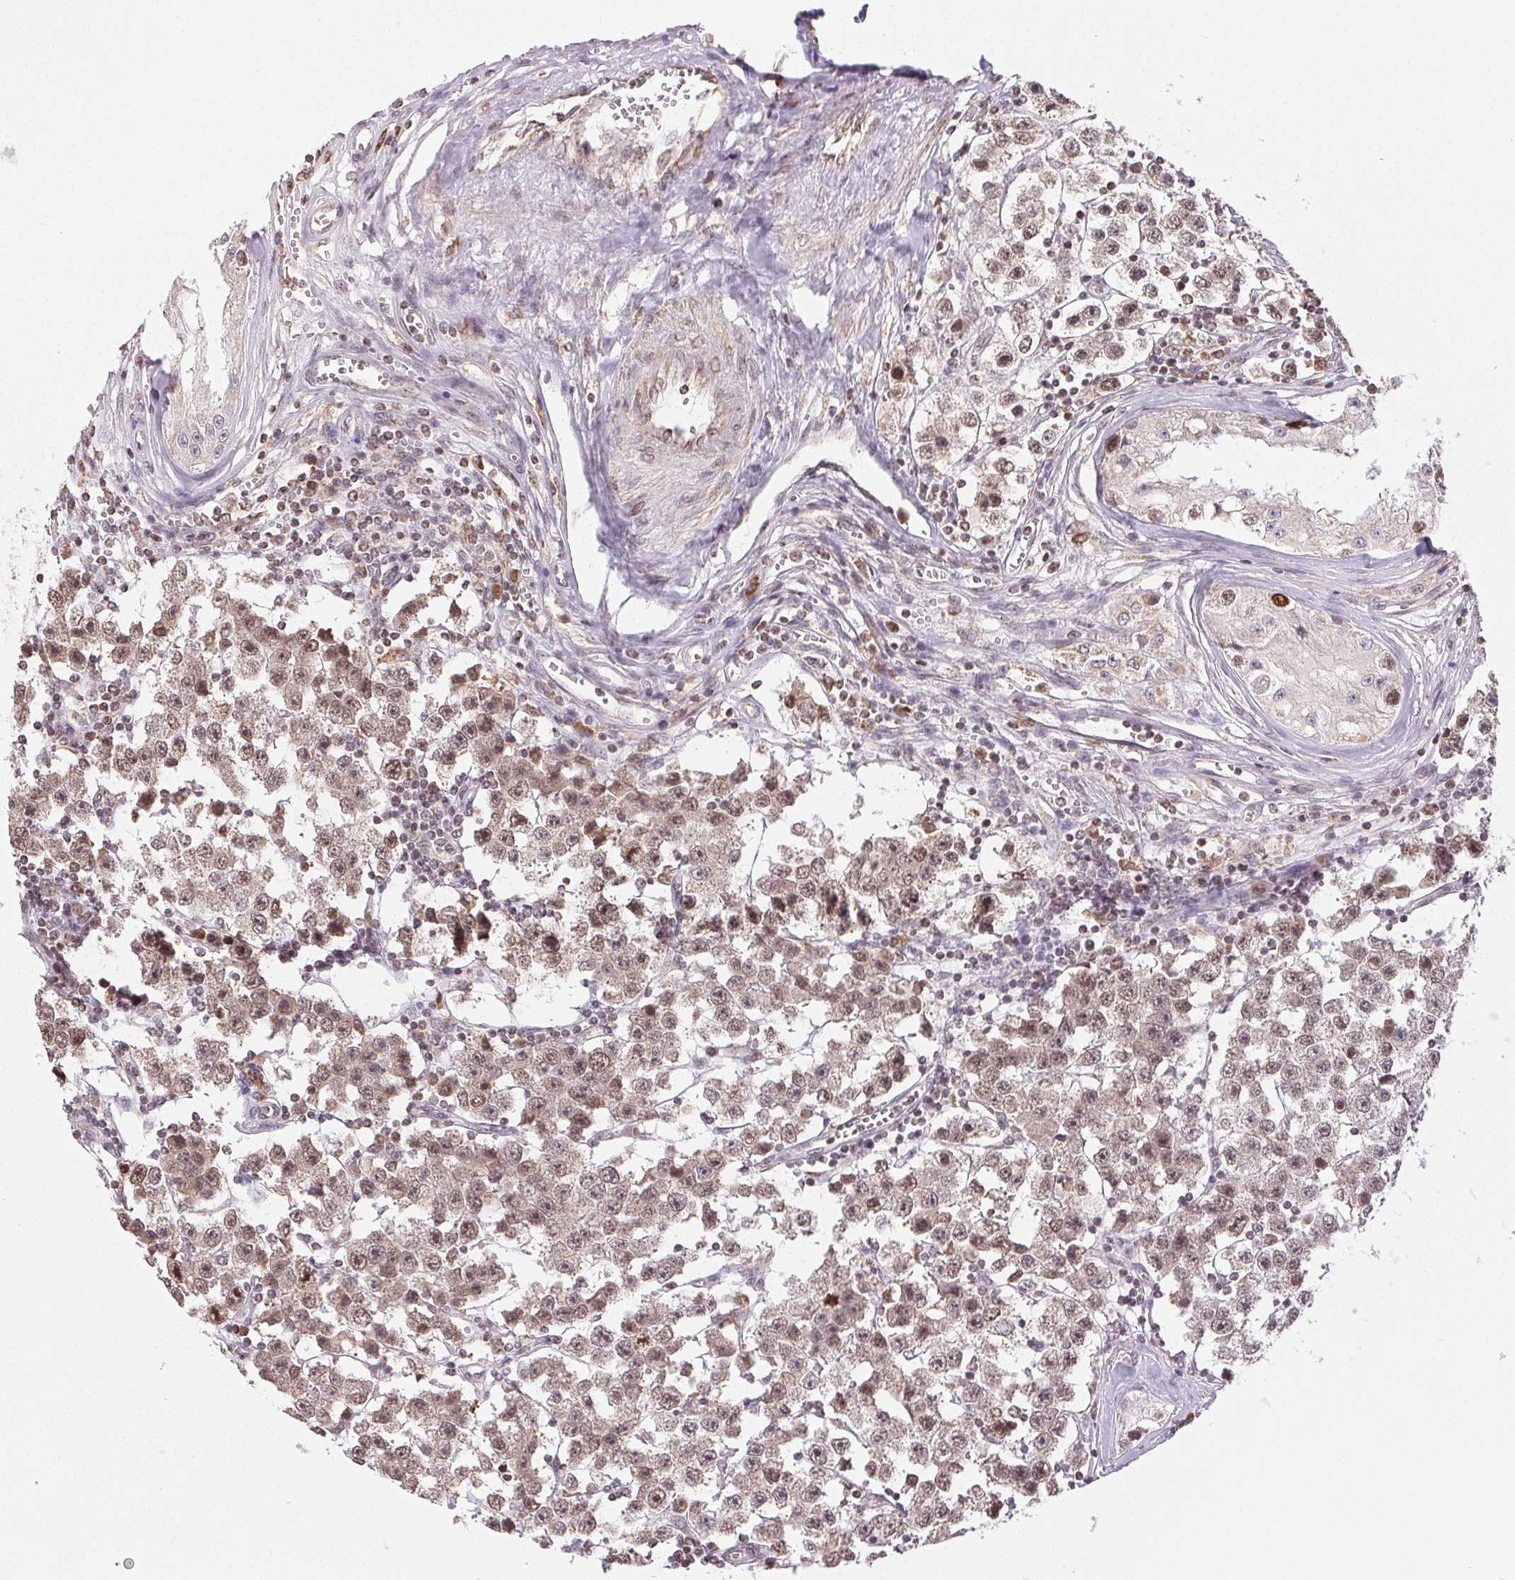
{"staining": {"intensity": "weak", "quantity": ">75%", "location": "nuclear"}, "tissue": "testis cancer", "cell_type": "Tumor cells", "image_type": "cancer", "snomed": [{"axis": "morphology", "description": "Seminoma, NOS"}, {"axis": "topography", "description": "Testis"}], "caption": "Weak nuclear staining for a protein is identified in approximately >75% of tumor cells of testis seminoma using IHC.", "gene": "PIWIL4", "patient": {"sex": "male", "age": 34}}